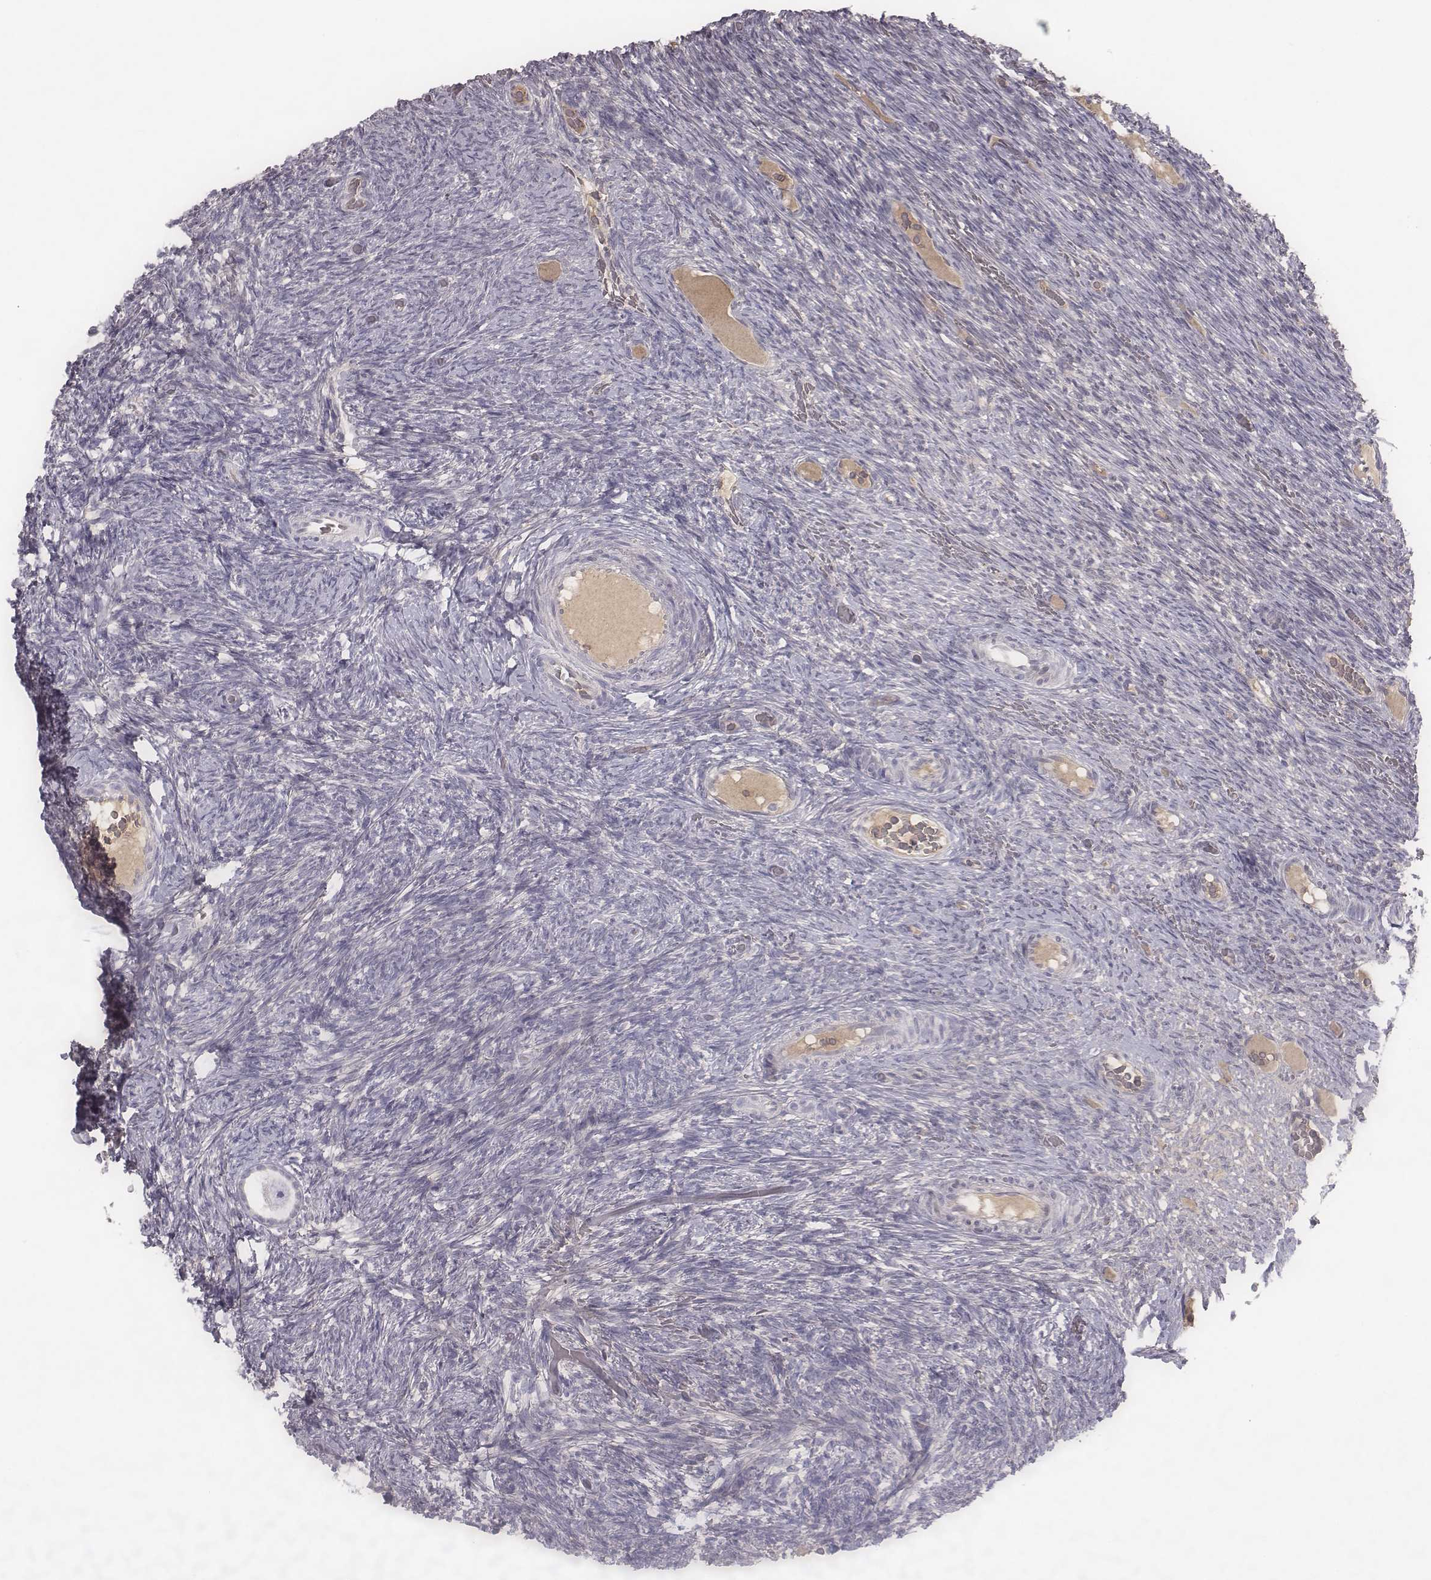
{"staining": {"intensity": "negative", "quantity": "none", "location": "none"}, "tissue": "ovary", "cell_type": "Follicle cells", "image_type": "normal", "snomed": [{"axis": "morphology", "description": "Normal tissue, NOS"}, {"axis": "topography", "description": "Ovary"}], "caption": "Immunohistochemistry (IHC) histopathology image of normal ovary: human ovary stained with DAB reveals no significant protein staining in follicle cells.", "gene": "TLX3", "patient": {"sex": "female", "age": 34}}